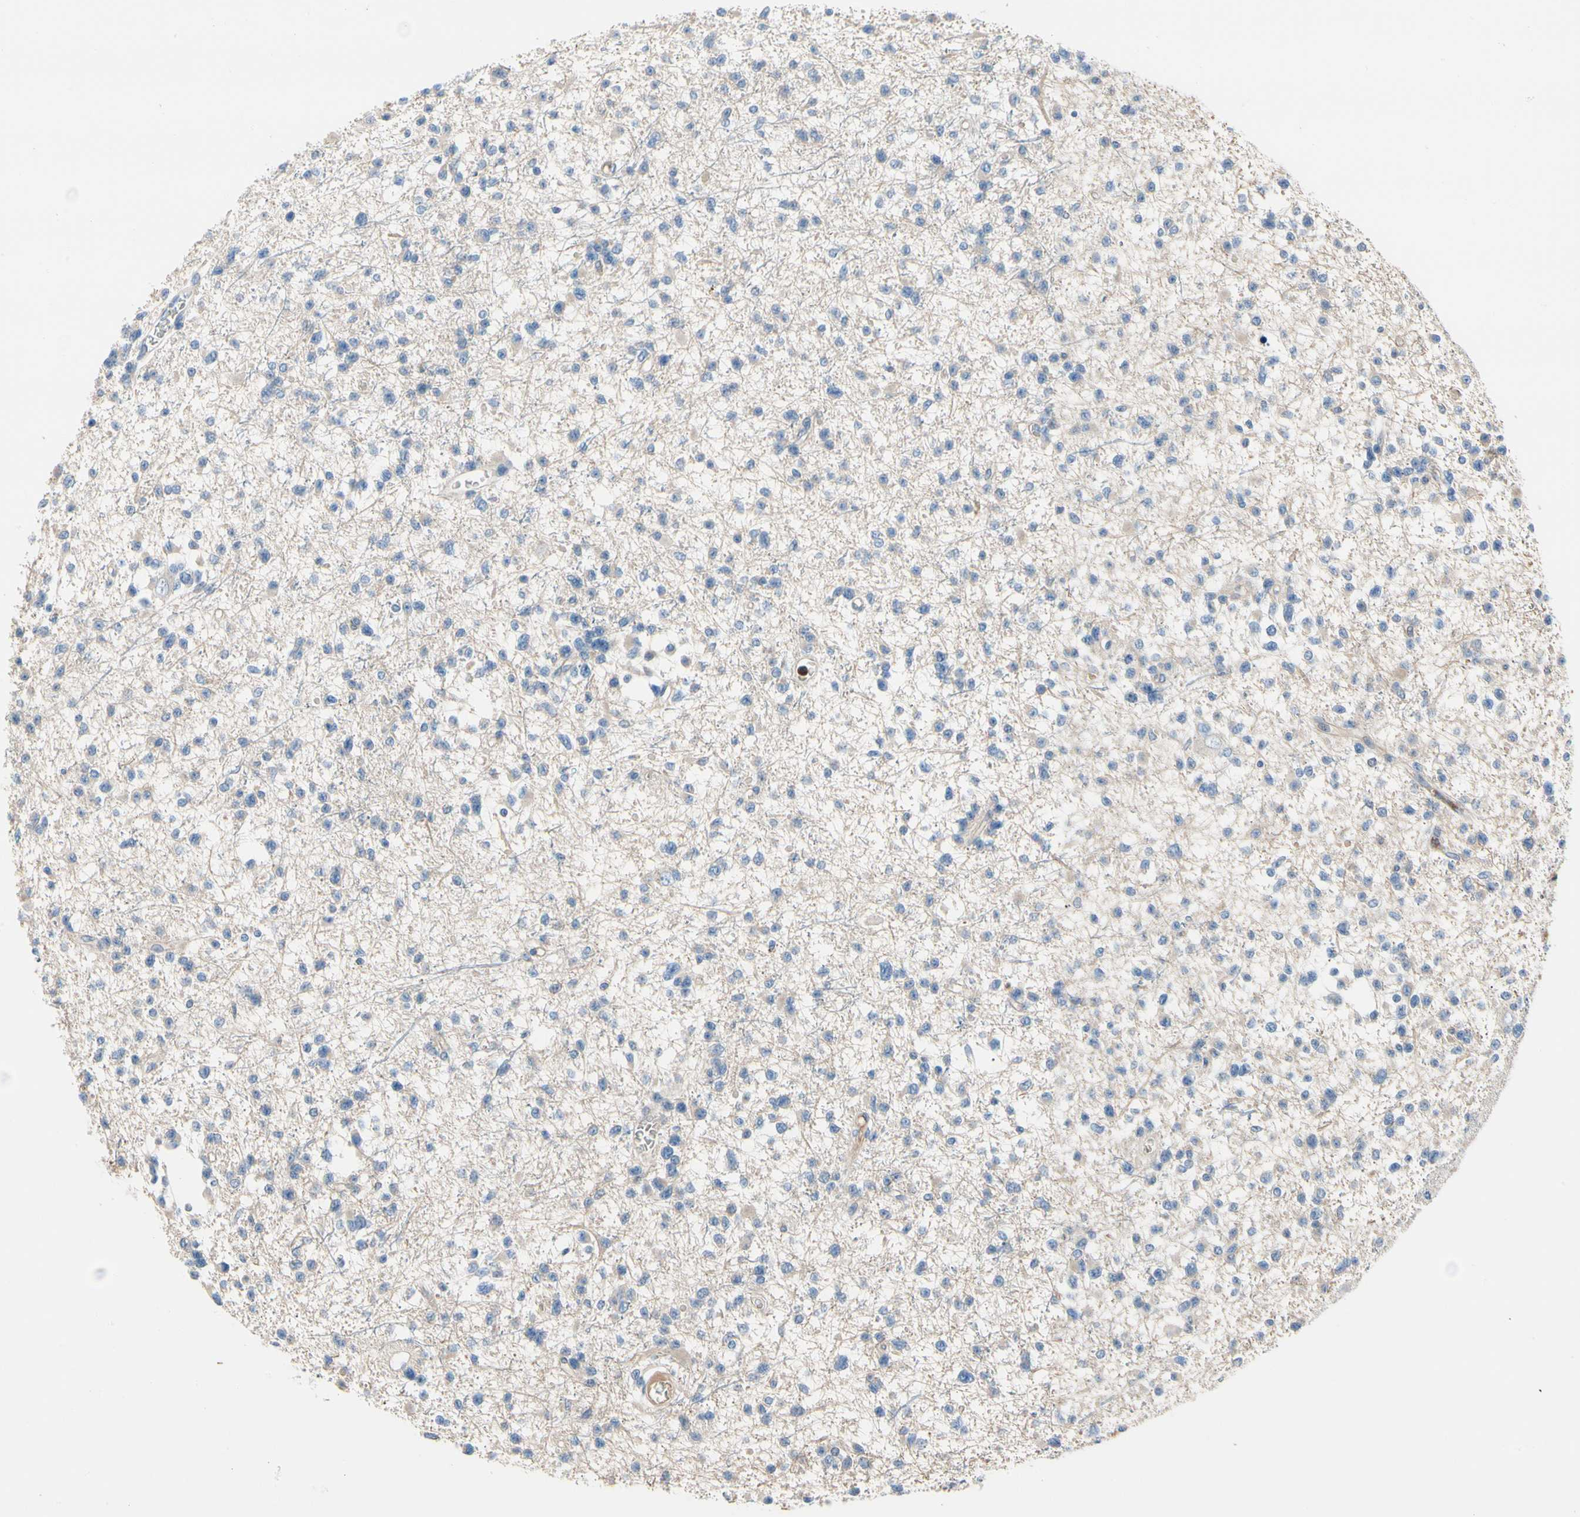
{"staining": {"intensity": "negative", "quantity": "none", "location": "none"}, "tissue": "glioma", "cell_type": "Tumor cells", "image_type": "cancer", "snomed": [{"axis": "morphology", "description": "Glioma, malignant, Low grade"}, {"axis": "topography", "description": "Brain"}], "caption": "Immunohistochemical staining of human glioma demonstrates no significant expression in tumor cells. (IHC, brightfield microscopy, high magnification).", "gene": "HJURP", "patient": {"sex": "female", "age": 22}}